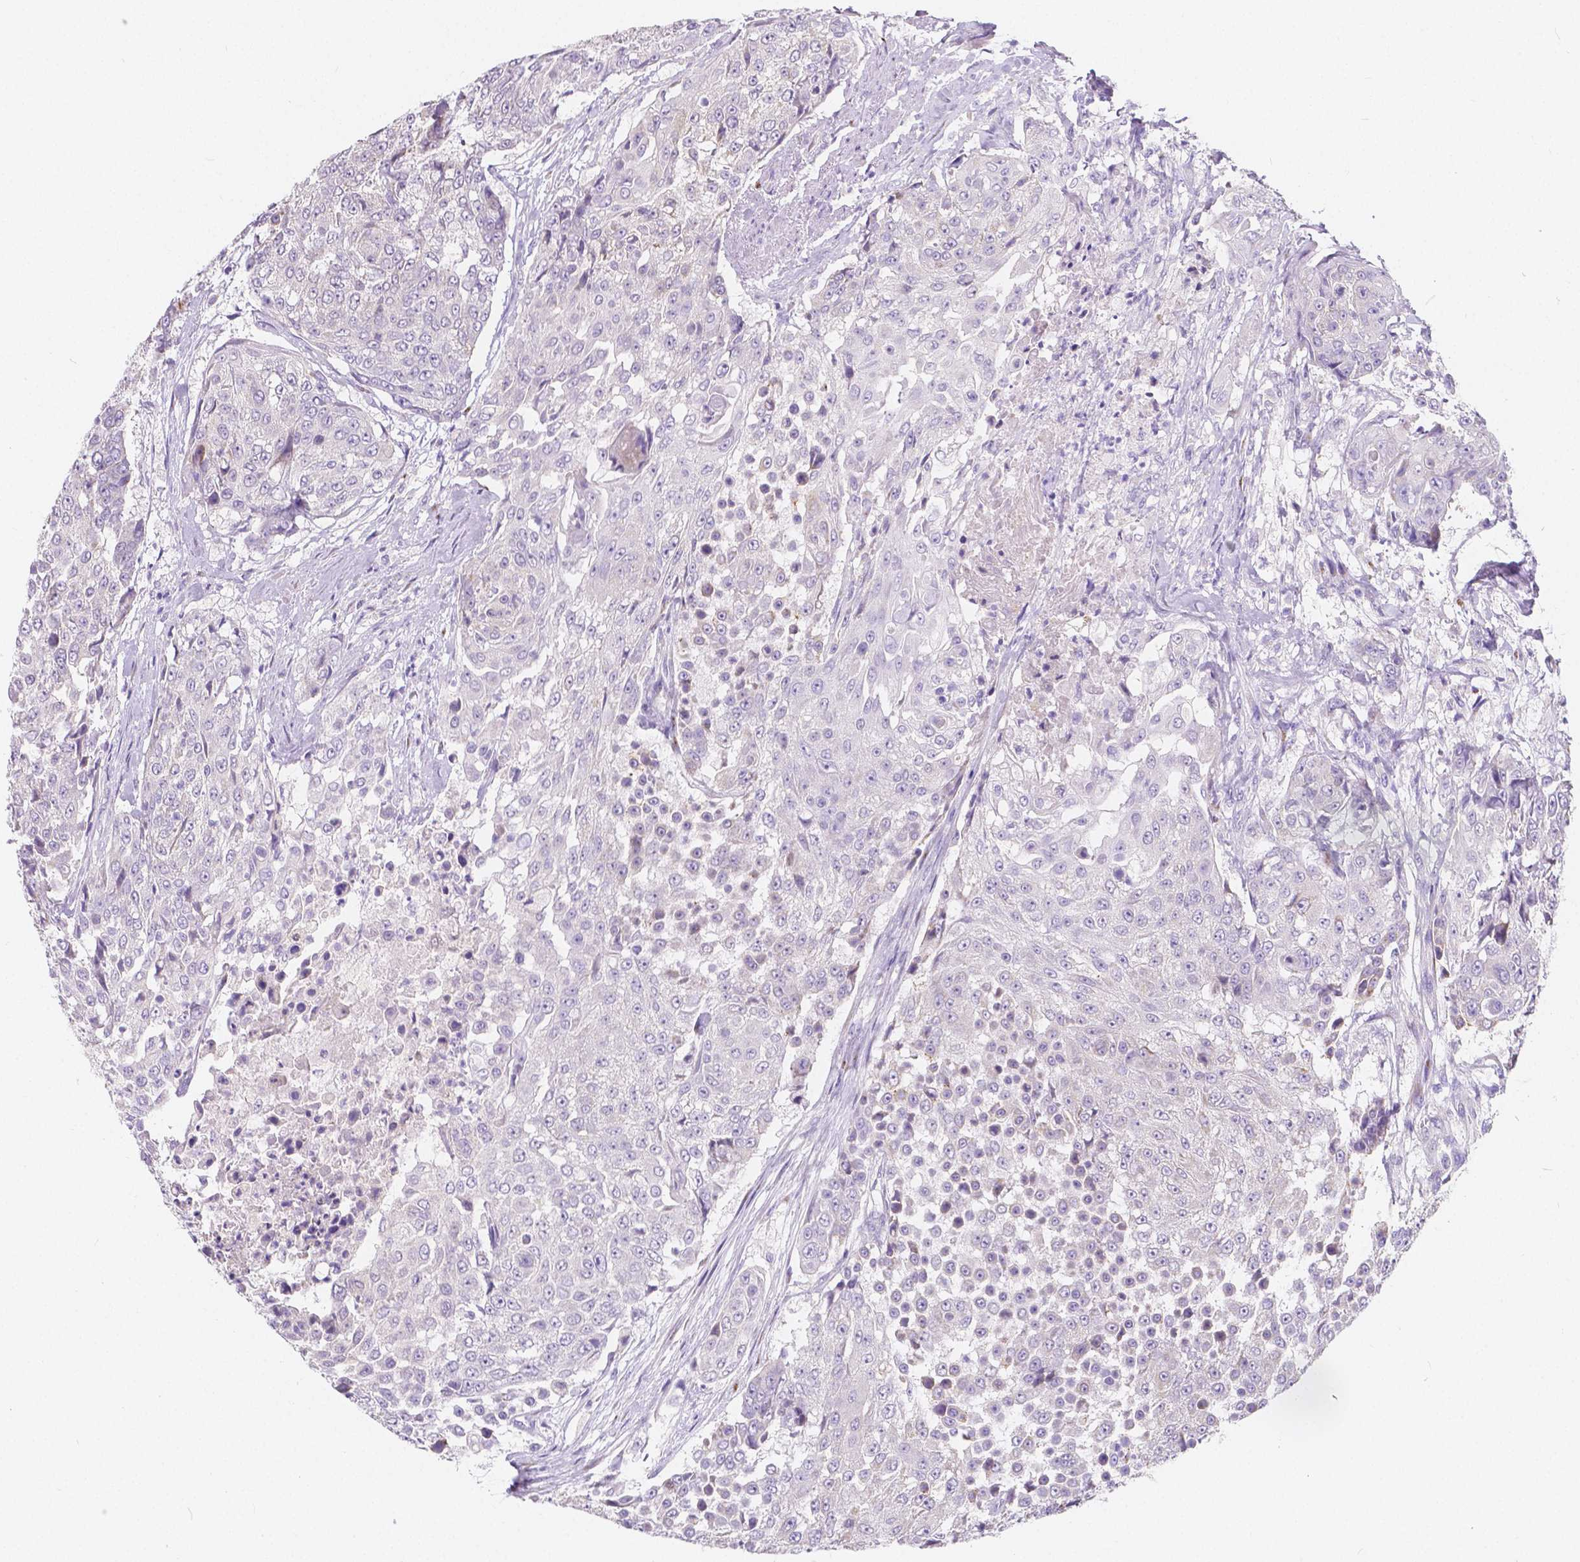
{"staining": {"intensity": "negative", "quantity": "none", "location": "none"}, "tissue": "urothelial cancer", "cell_type": "Tumor cells", "image_type": "cancer", "snomed": [{"axis": "morphology", "description": "Urothelial carcinoma, High grade"}, {"axis": "topography", "description": "Urinary bladder"}], "caption": "High-grade urothelial carcinoma was stained to show a protein in brown. There is no significant staining in tumor cells. (DAB (3,3'-diaminobenzidine) immunohistochemistry with hematoxylin counter stain).", "gene": "RNF186", "patient": {"sex": "female", "age": 63}}